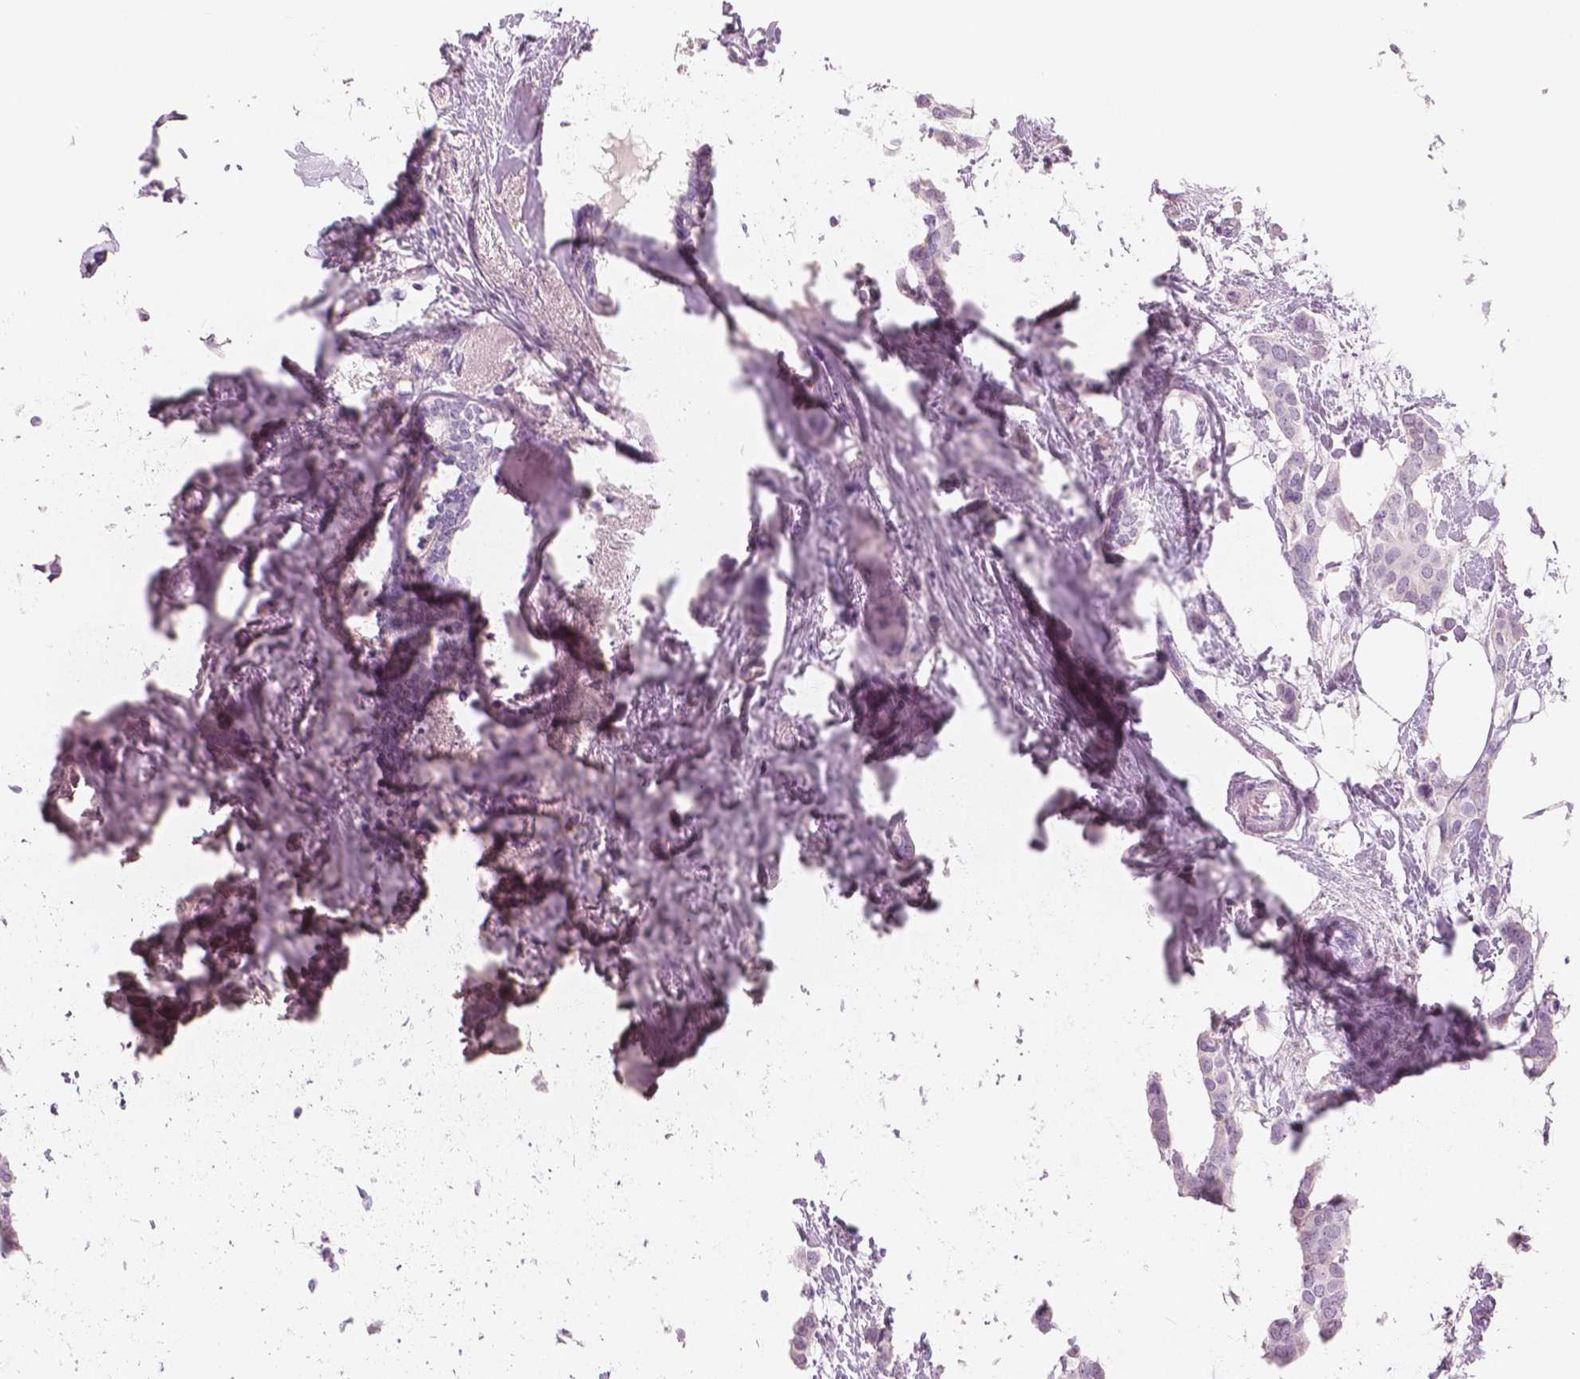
{"staining": {"intensity": "weak", "quantity": "<25%", "location": "cytoplasmic/membranous"}, "tissue": "breast cancer", "cell_type": "Tumor cells", "image_type": "cancer", "snomed": [{"axis": "morphology", "description": "Duct carcinoma"}, {"axis": "topography", "description": "Breast"}], "caption": "There is no significant staining in tumor cells of breast cancer. (Immunohistochemistry (ihc), brightfield microscopy, high magnification).", "gene": "SLC24A1", "patient": {"sex": "female", "age": 62}}